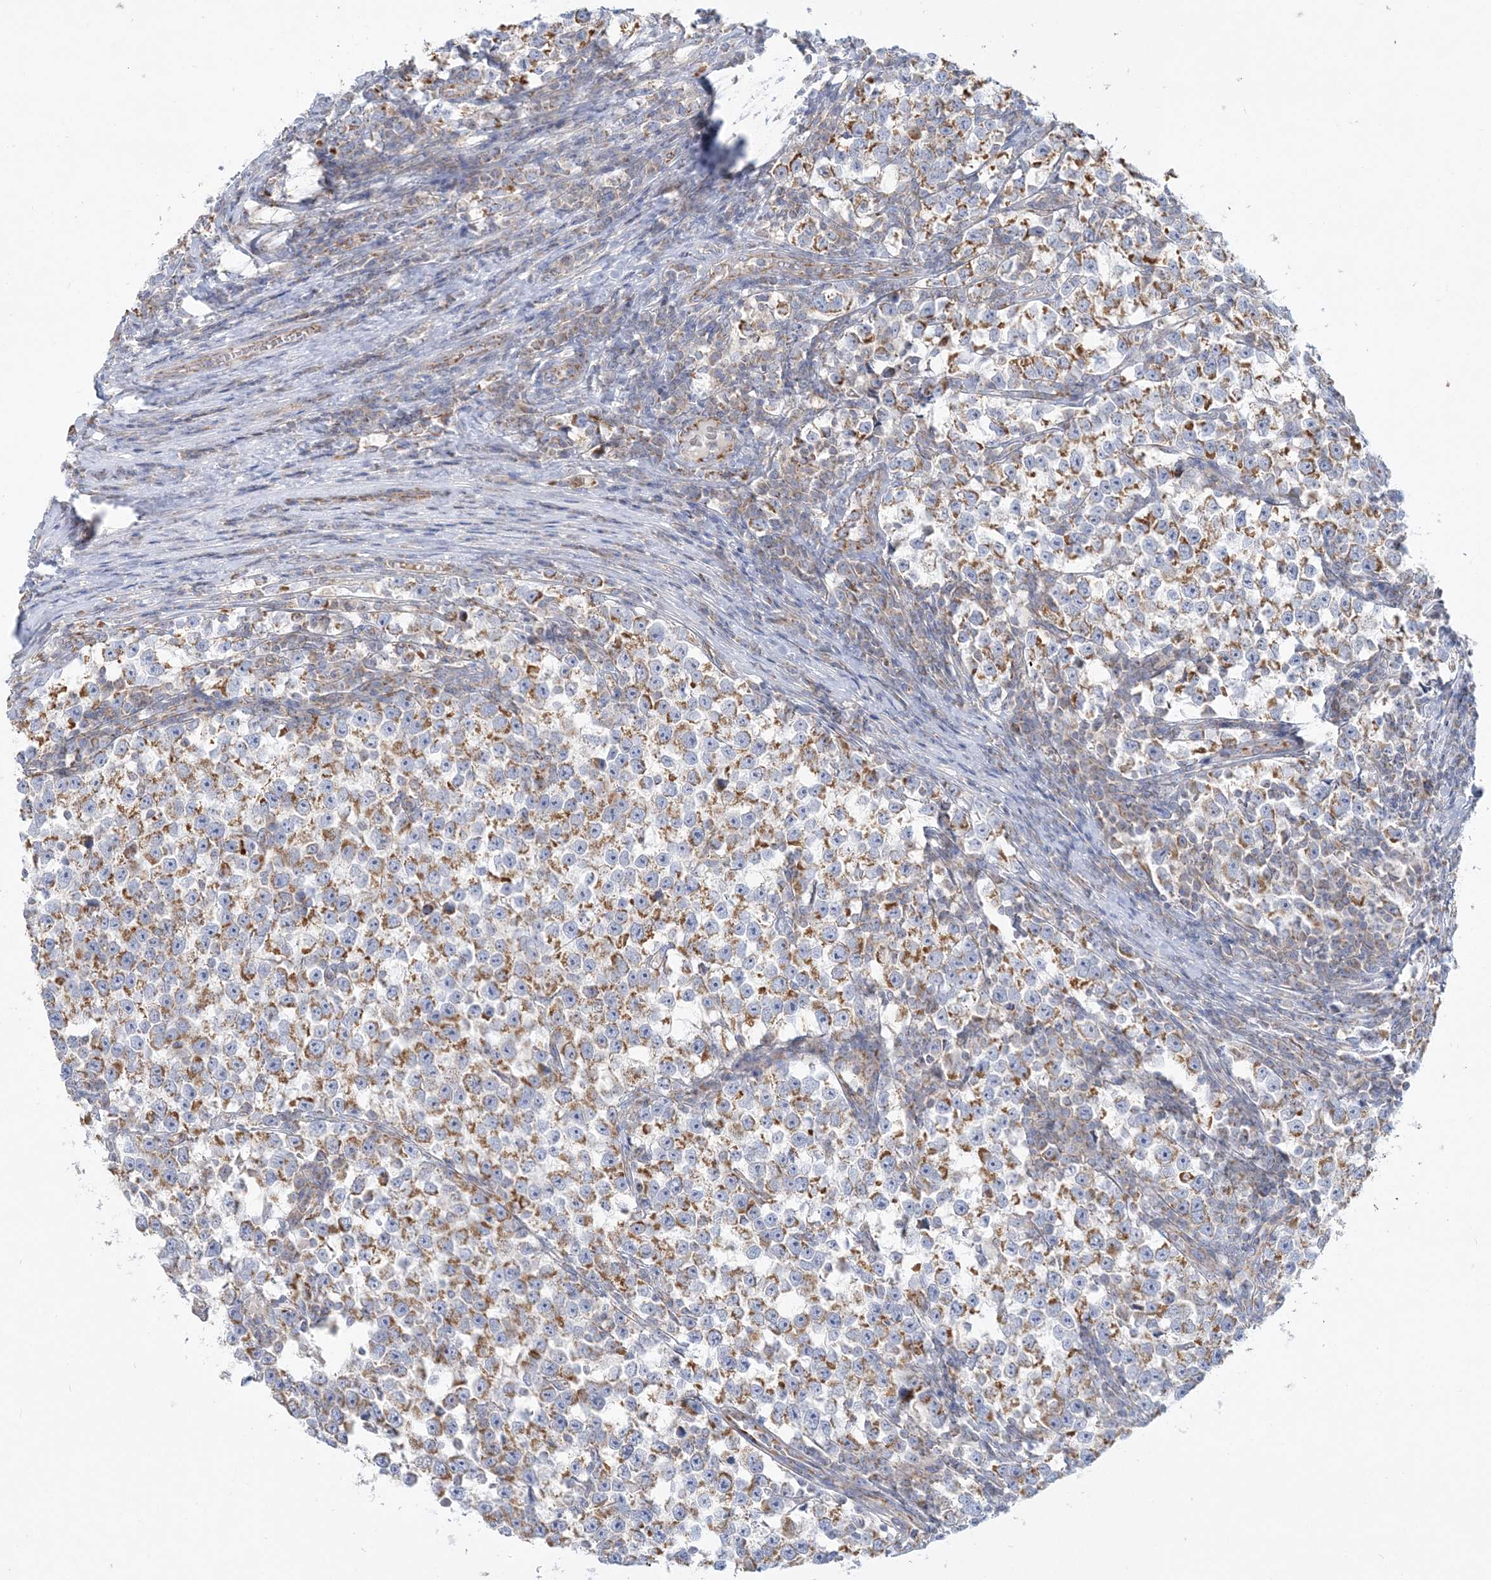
{"staining": {"intensity": "moderate", "quantity": ">75%", "location": "cytoplasmic/membranous"}, "tissue": "testis cancer", "cell_type": "Tumor cells", "image_type": "cancer", "snomed": [{"axis": "morphology", "description": "Normal tissue, NOS"}, {"axis": "morphology", "description": "Seminoma, NOS"}, {"axis": "topography", "description": "Testis"}], "caption": "A high-resolution micrograph shows IHC staining of seminoma (testis), which exhibits moderate cytoplasmic/membranous expression in approximately >75% of tumor cells.", "gene": "TBC1D14", "patient": {"sex": "male", "age": 43}}